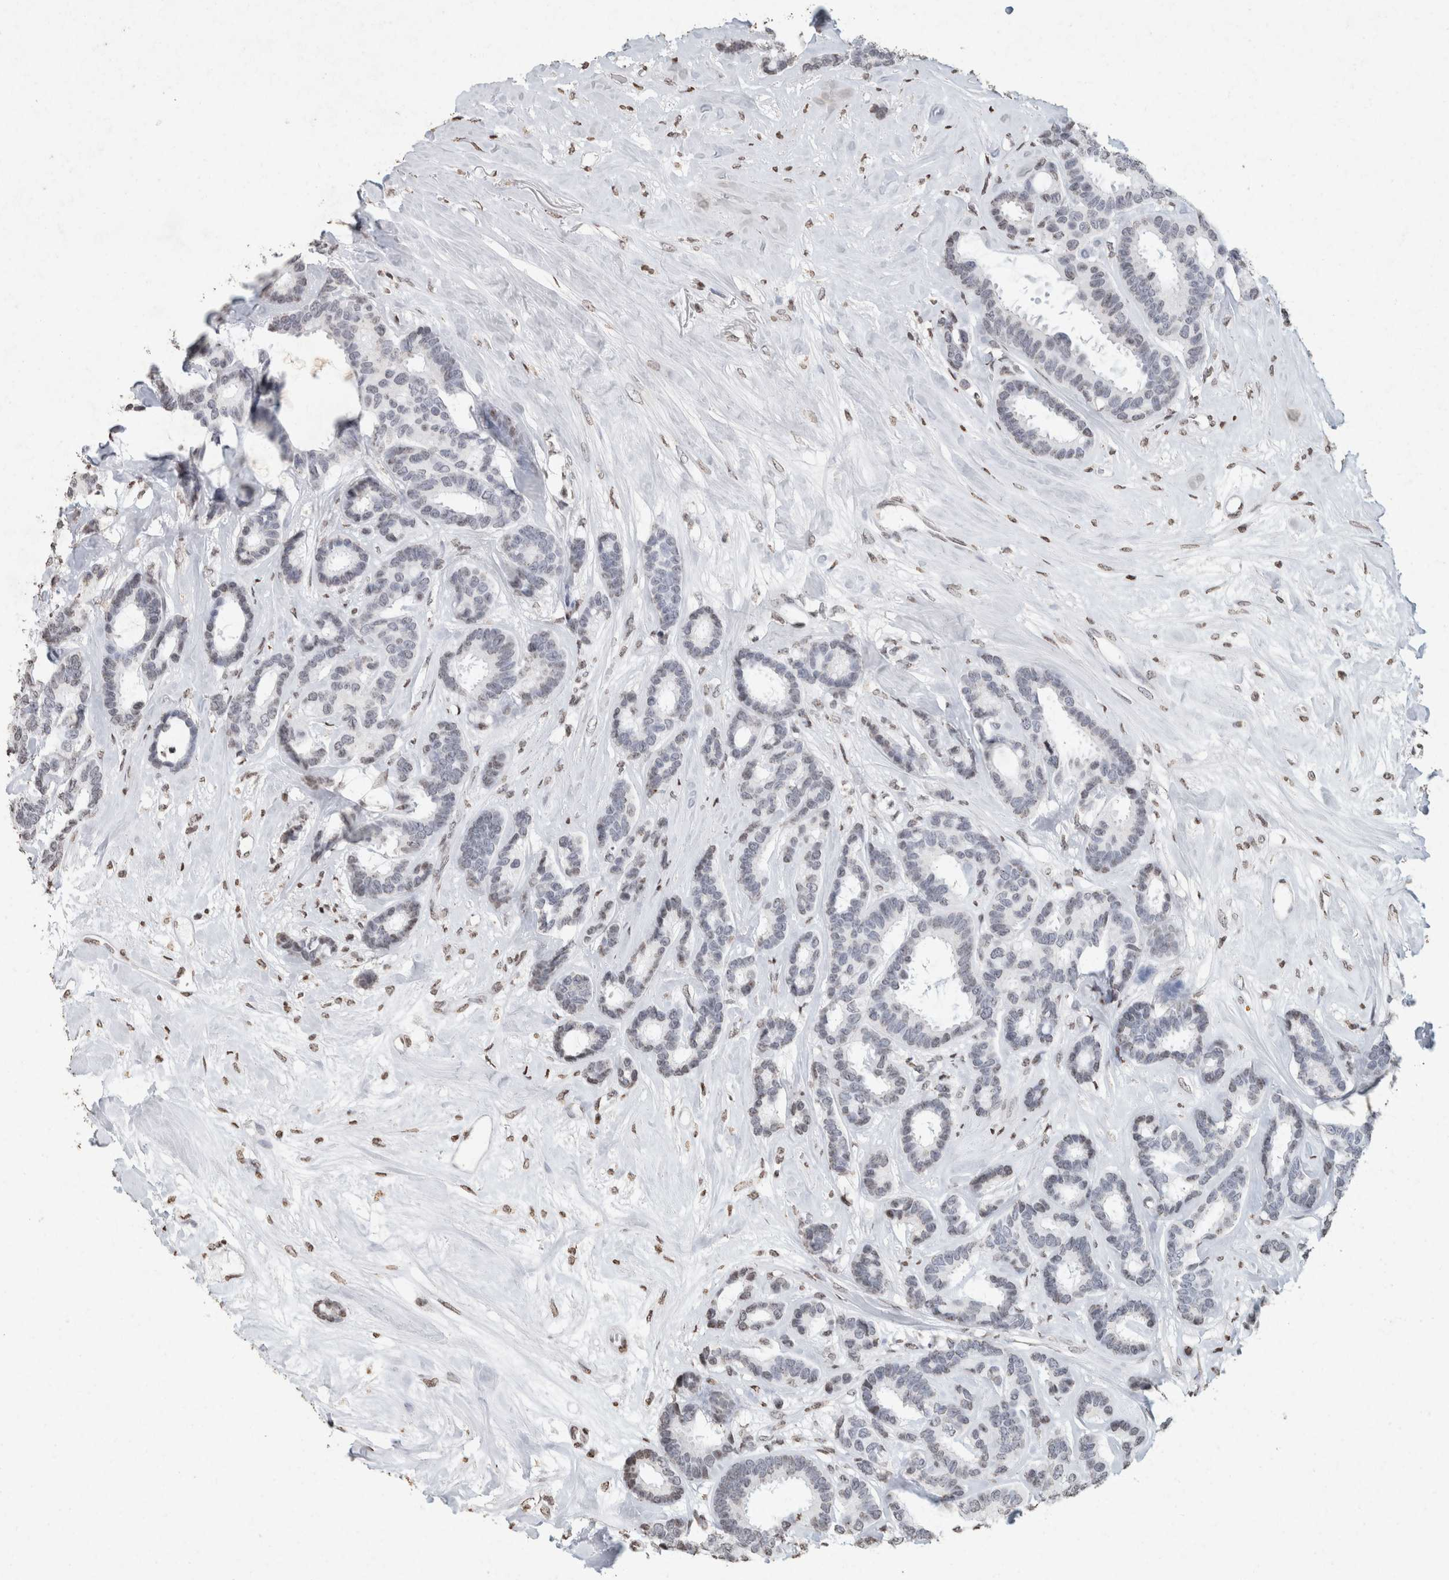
{"staining": {"intensity": "negative", "quantity": "none", "location": "none"}, "tissue": "breast cancer", "cell_type": "Tumor cells", "image_type": "cancer", "snomed": [{"axis": "morphology", "description": "Duct carcinoma"}, {"axis": "topography", "description": "Breast"}], "caption": "A micrograph of breast cancer stained for a protein shows no brown staining in tumor cells.", "gene": "CNTN1", "patient": {"sex": "female", "age": 87}}